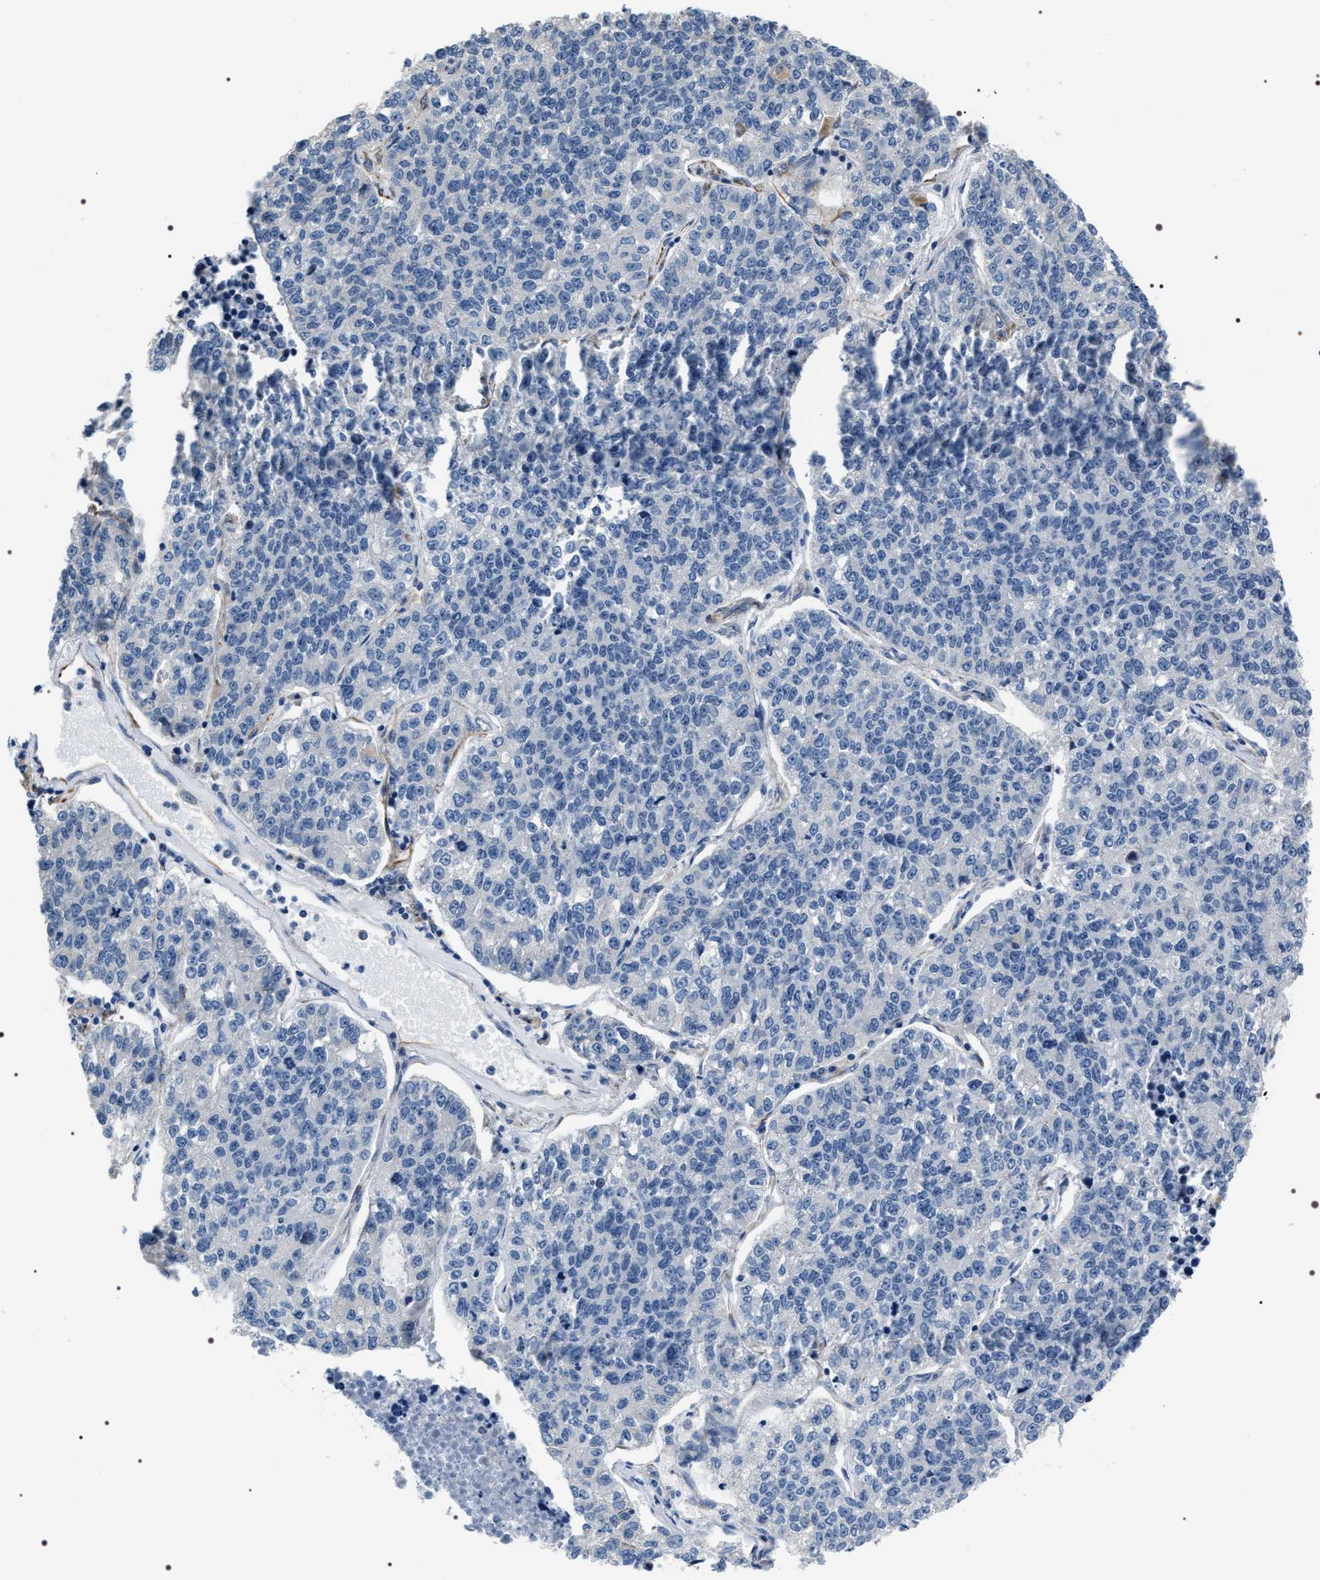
{"staining": {"intensity": "negative", "quantity": "none", "location": "none"}, "tissue": "lung cancer", "cell_type": "Tumor cells", "image_type": "cancer", "snomed": [{"axis": "morphology", "description": "Adenocarcinoma, NOS"}, {"axis": "topography", "description": "Lung"}], "caption": "This is a histopathology image of IHC staining of lung cancer (adenocarcinoma), which shows no positivity in tumor cells. (Stains: DAB immunohistochemistry with hematoxylin counter stain, Microscopy: brightfield microscopy at high magnification).", "gene": "PKD1L1", "patient": {"sex": "male", "age": 49}}